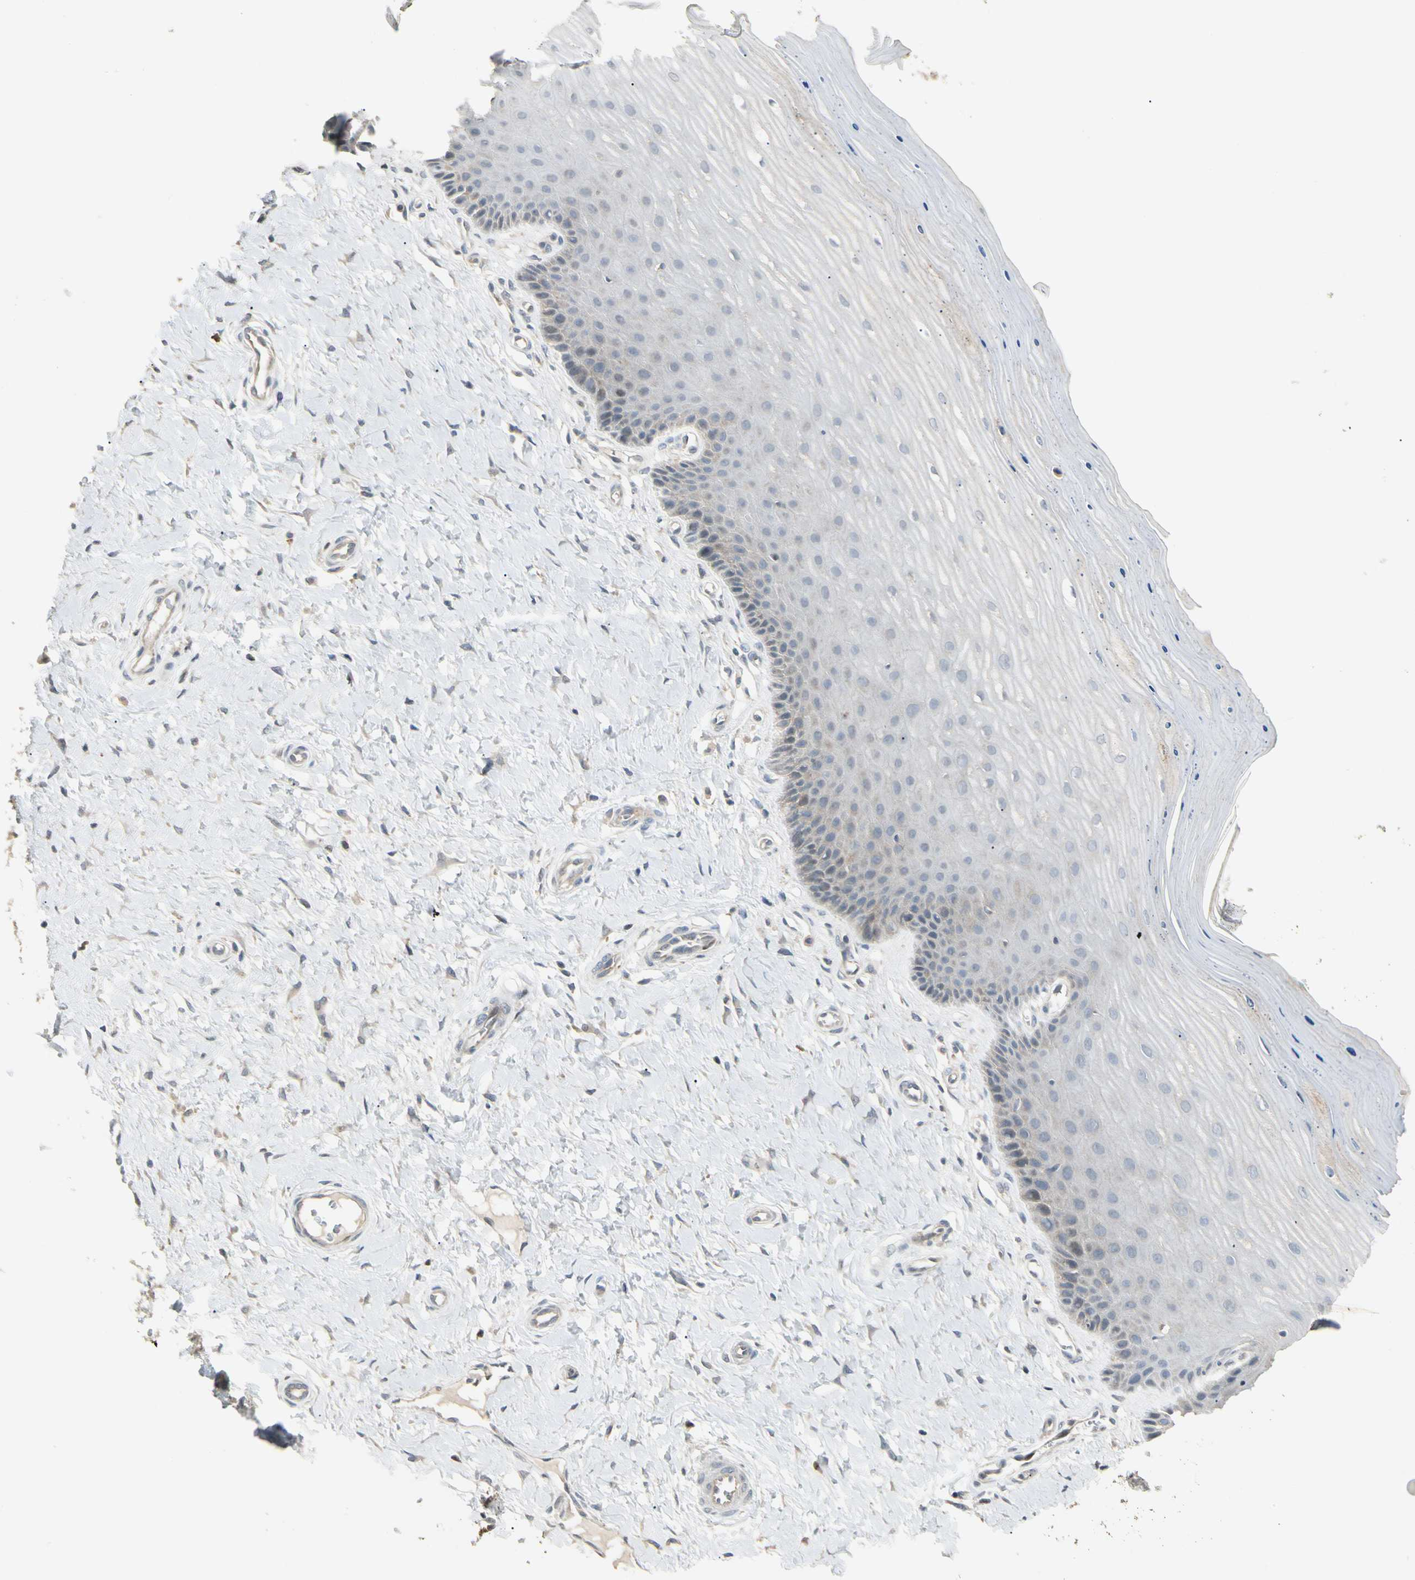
{"staining": {"intensity": "moderate", "quantity": ">75%", "location": "cytoplasmic/membranous"}, "tissue": "cervix", "cell_type": "Glandular cells", "image_type": "normal", "snomed": [{"axis": "morphology", "description": "Normal tissue, NOS"}, {"axis": "topography", "description": "Cervix"}], "caption": "This photomicrograph reveals IHC staining of unremarkable human cervix, with medium moderate cytoplasmic/membranous staining in approximately >75% of glandular cells.", "gene": "P3H2", "patient": {"sex": "female", "age": 55}}